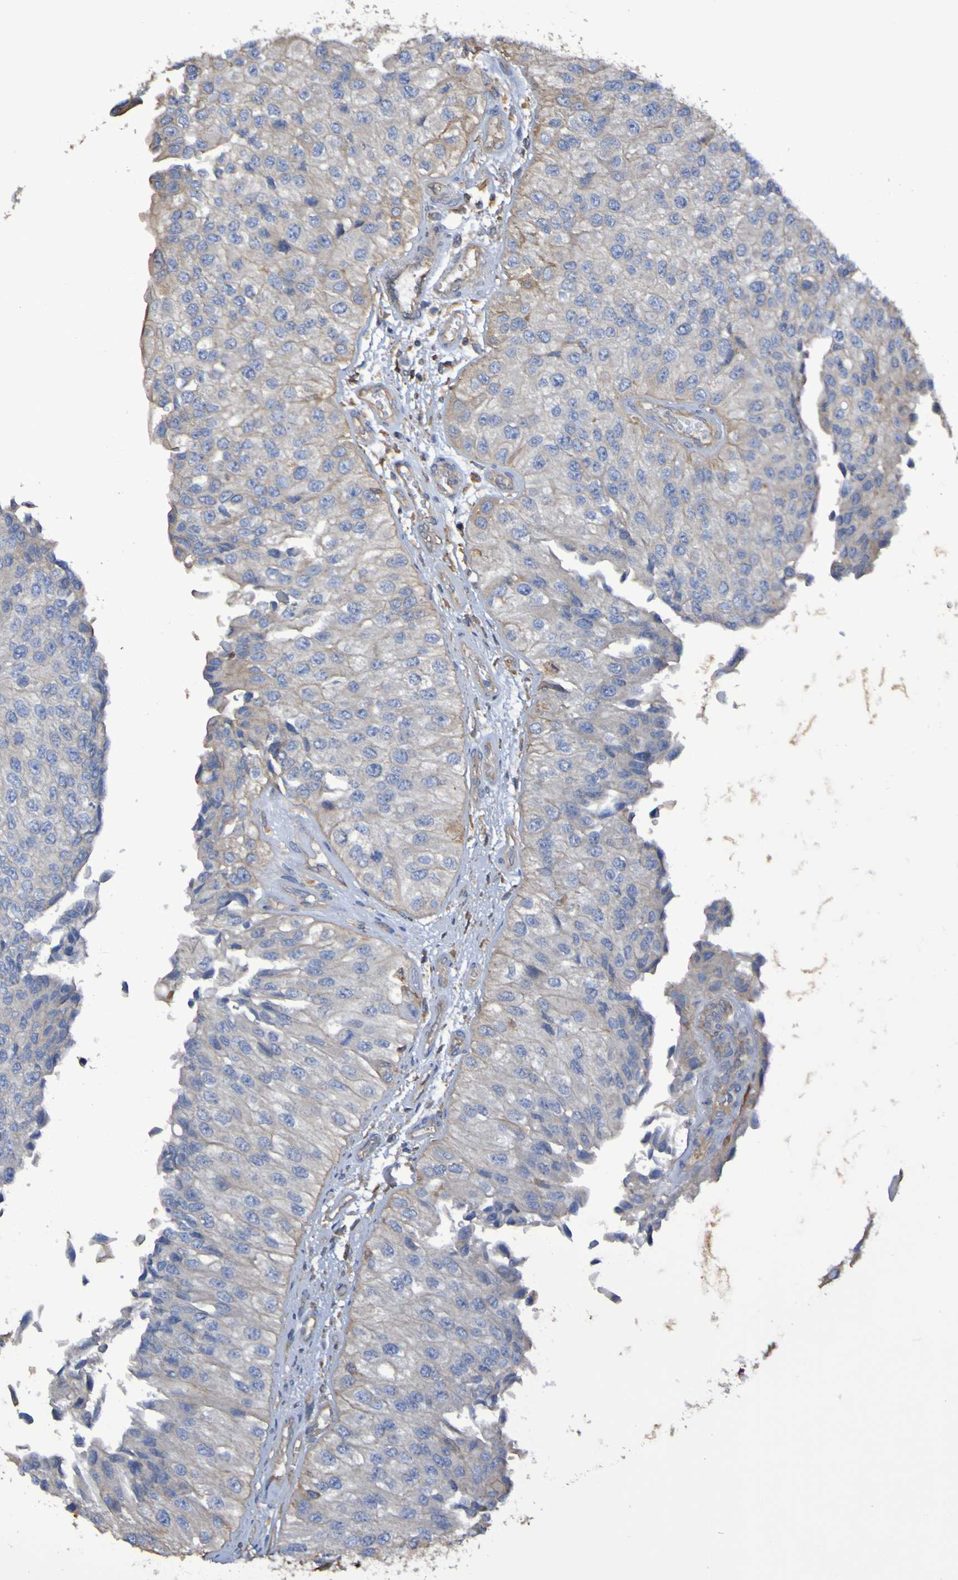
{"staining": {"intensity": "weak", "quantity": "<25%", "location": "cytoplasmic/membranous"}, "tissue": "urothelial cancer", "cell_type": "Tumor cells", "image_type": "cancer", "snomed": [{"axis": "morphology", "description": "Urothelial carcinoma, High grade"}, {"axis": "topography", "description": "Kidney"}, {"axis": "topography", "description": "Urinary bladder"}], "caption": "DAB immunohistochemical staining of urothelial carcinoma (high-grade) displays no significant staining in tumor cells.", "gene": "SYNJ1", "patient": {"sex": "male", "age": 77}}